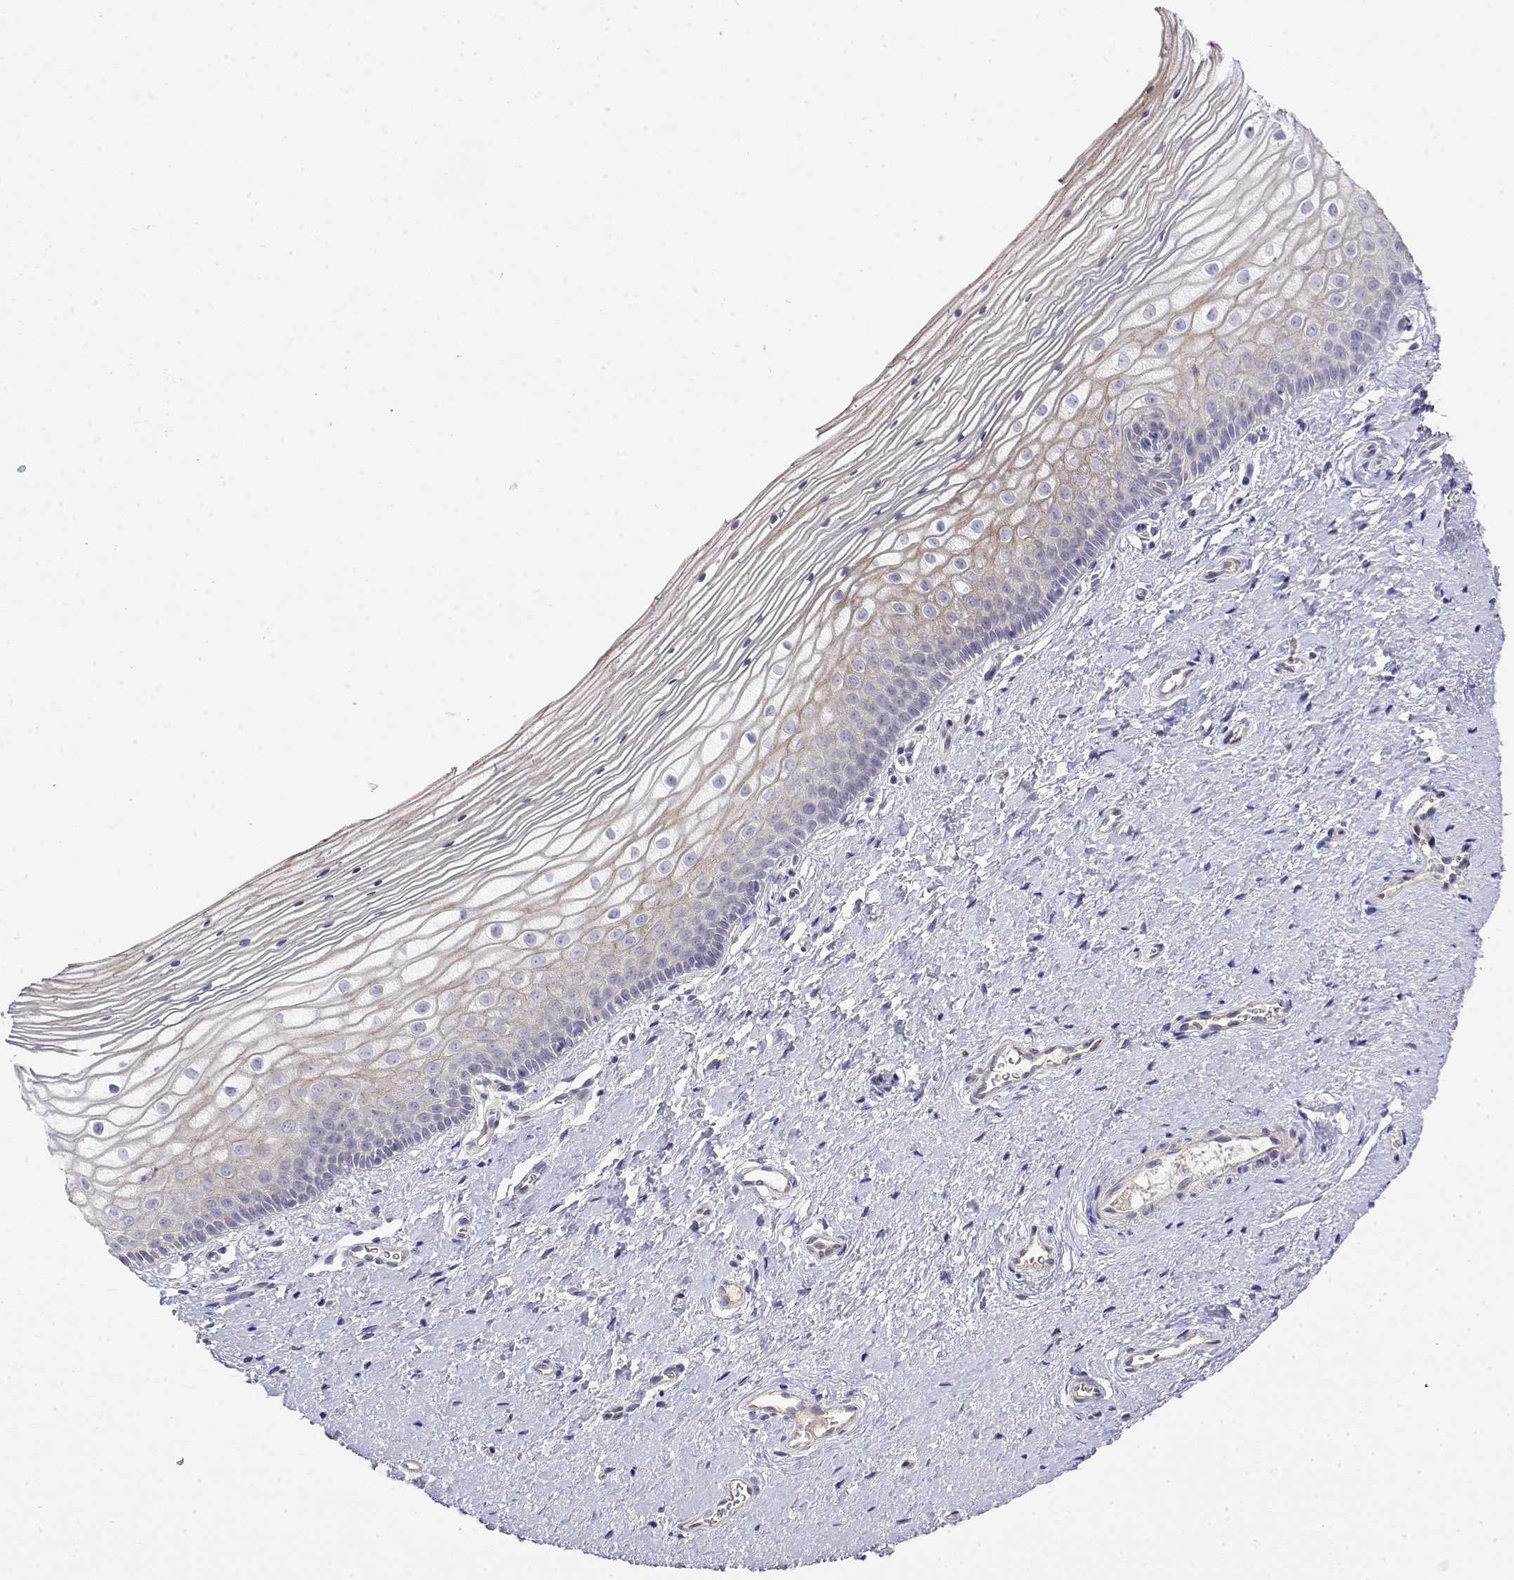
{"staining": {"intensity": "negative", "quantity": "none", "location": "none"}, "tissue": "vagina", "cell_type": "Squamous epithelial cells", "image_type": "normal", "snomed": [{"axis": "morphology", "description": "Normal tissue, NOS"}, {"axis": "topography", "description": "Vagina"}], "caption": "High magnification brightfield microscopy of benign vagina stained with DAB (brown) and counterstained with hematoxylin (blue): squamous epithelial cells show no significant positivity.", "gene": "GGACT", "patient": {"sex": "female", "age": 39}}